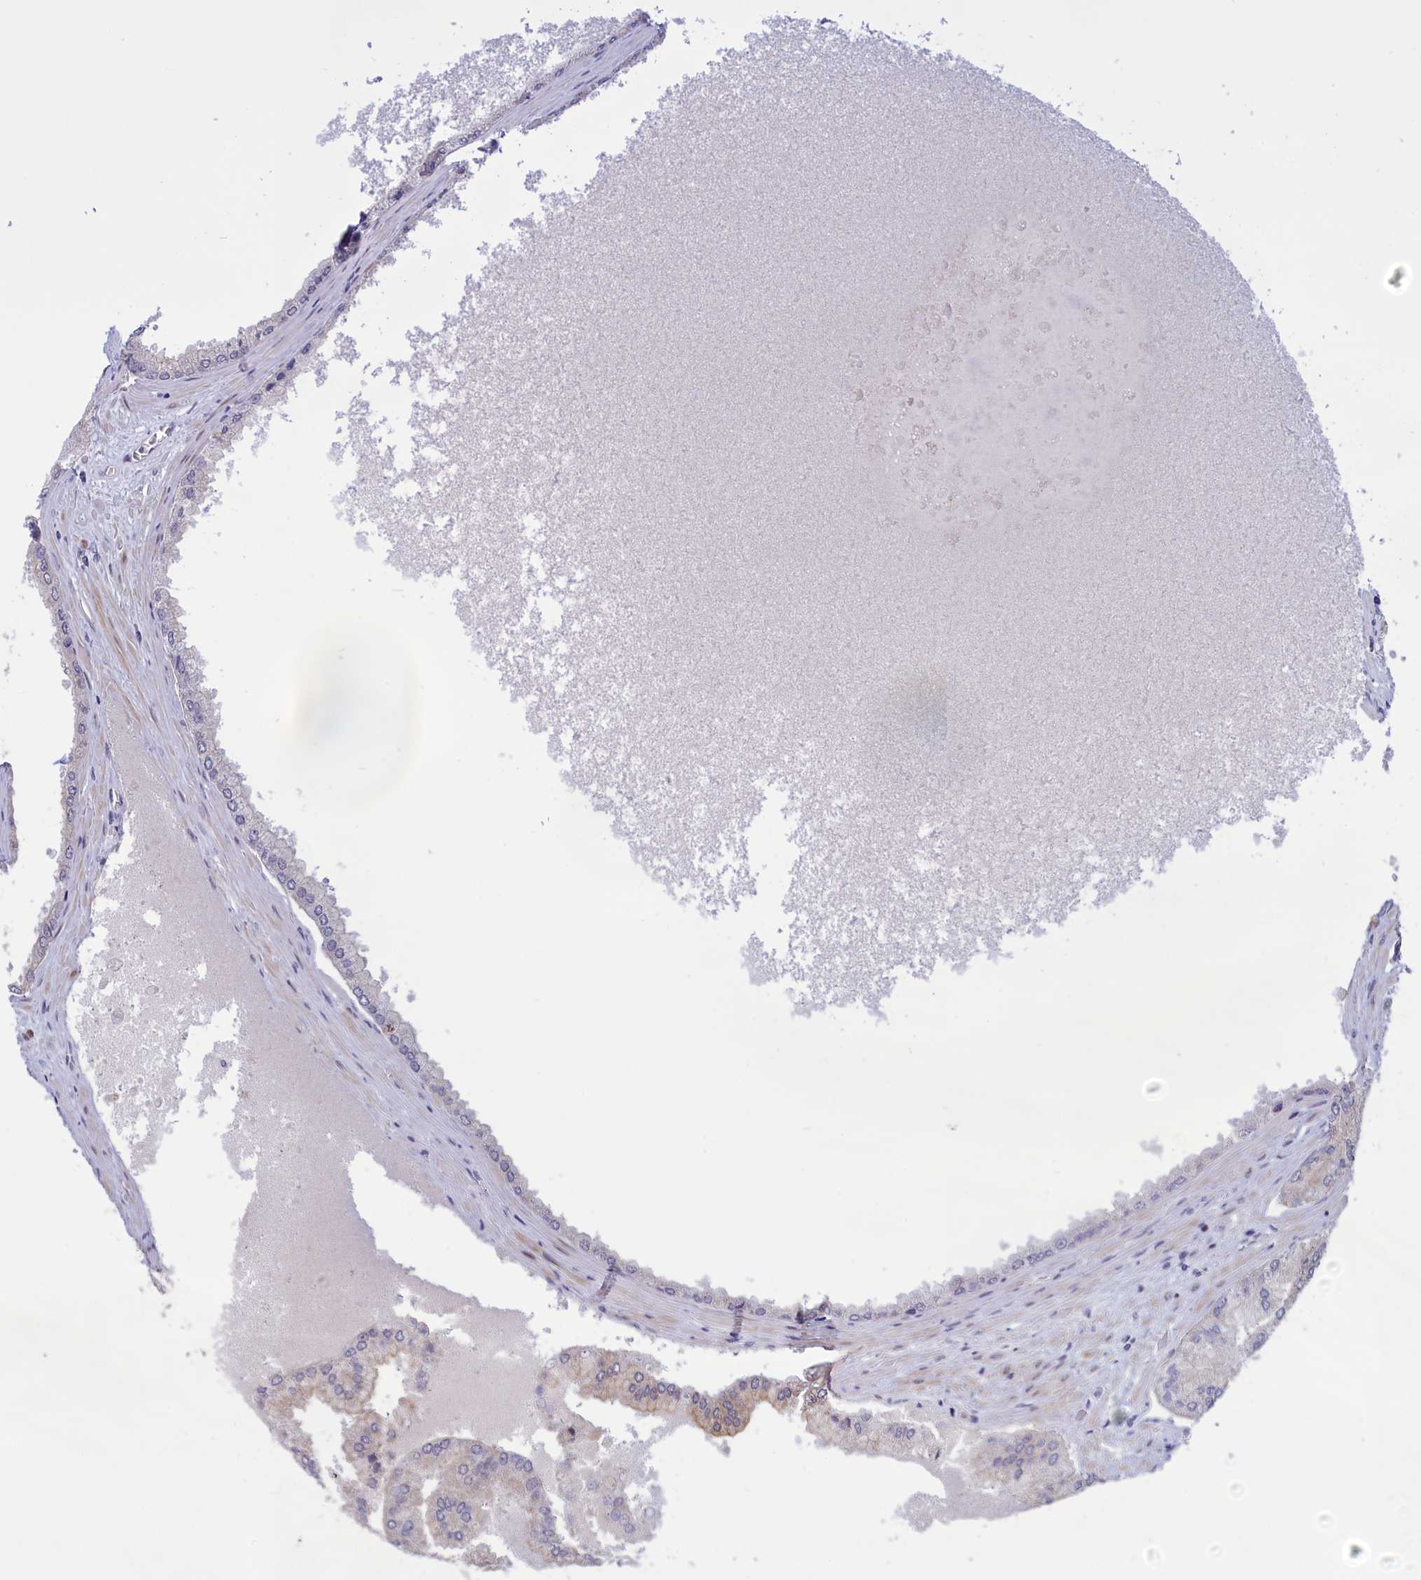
{"staining": {"intensity": "weak", "quantity": "25%-75%", "location": "cytoplasmic/membranous"}, "tissue": "prostate cancer", "cell_type": "Tumor cells", "image_type": "cancer", "snomed": [{"axis": "morphology", "description": "Adenocarcinoma, Low grade"}, {"axis": "topography", "description": "Prostate"}], "caption": "Protein staining of prostate cancer tissue shows weak cytoplasmic/membranous positivity in approximately 25%-75% of tumor cells.", "gene": "CORO2A", "patient": {"sex": "male", "age": 68}}